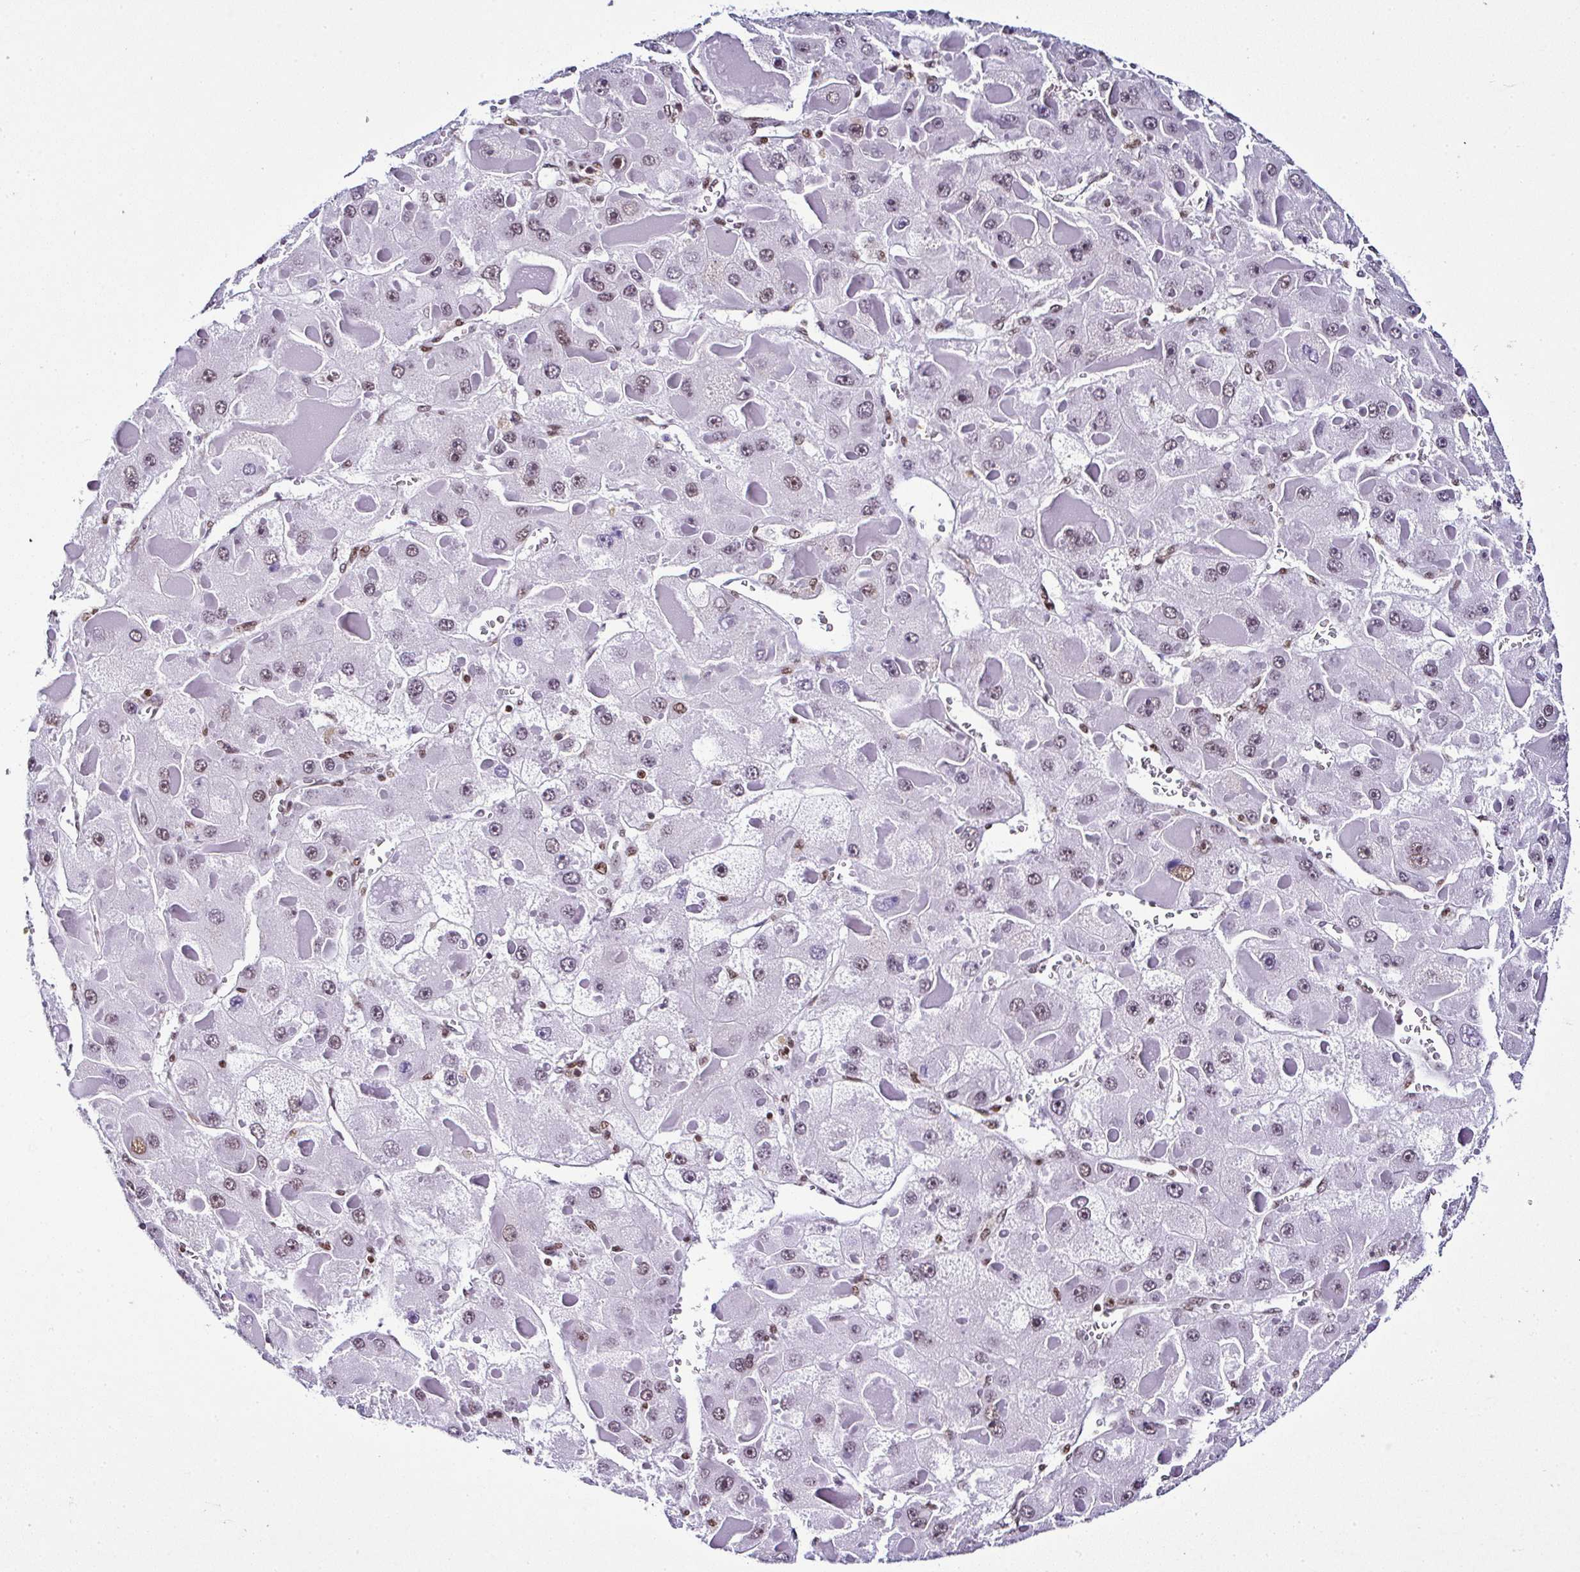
{"staining": {"intensity": "moderate", "quantity": ">75%", "location": "nuclear"}, "tissue": "liver cancer", "cell_type": "Tumor cells", "image_type": "cancer", "snomed": [{"axis": "morphology", "description": "Carcinoma, Hepatocellular, NOS"}, {"axis": "topography", "description": "Liver"}], "caption": "A micrograph of hepatocellular carcinoma (liver) stained for a protein displays moderate nuclear brown staining in tumor cells.", "gene": "DR1", "patient": {"sex": "female", "age": 73}}